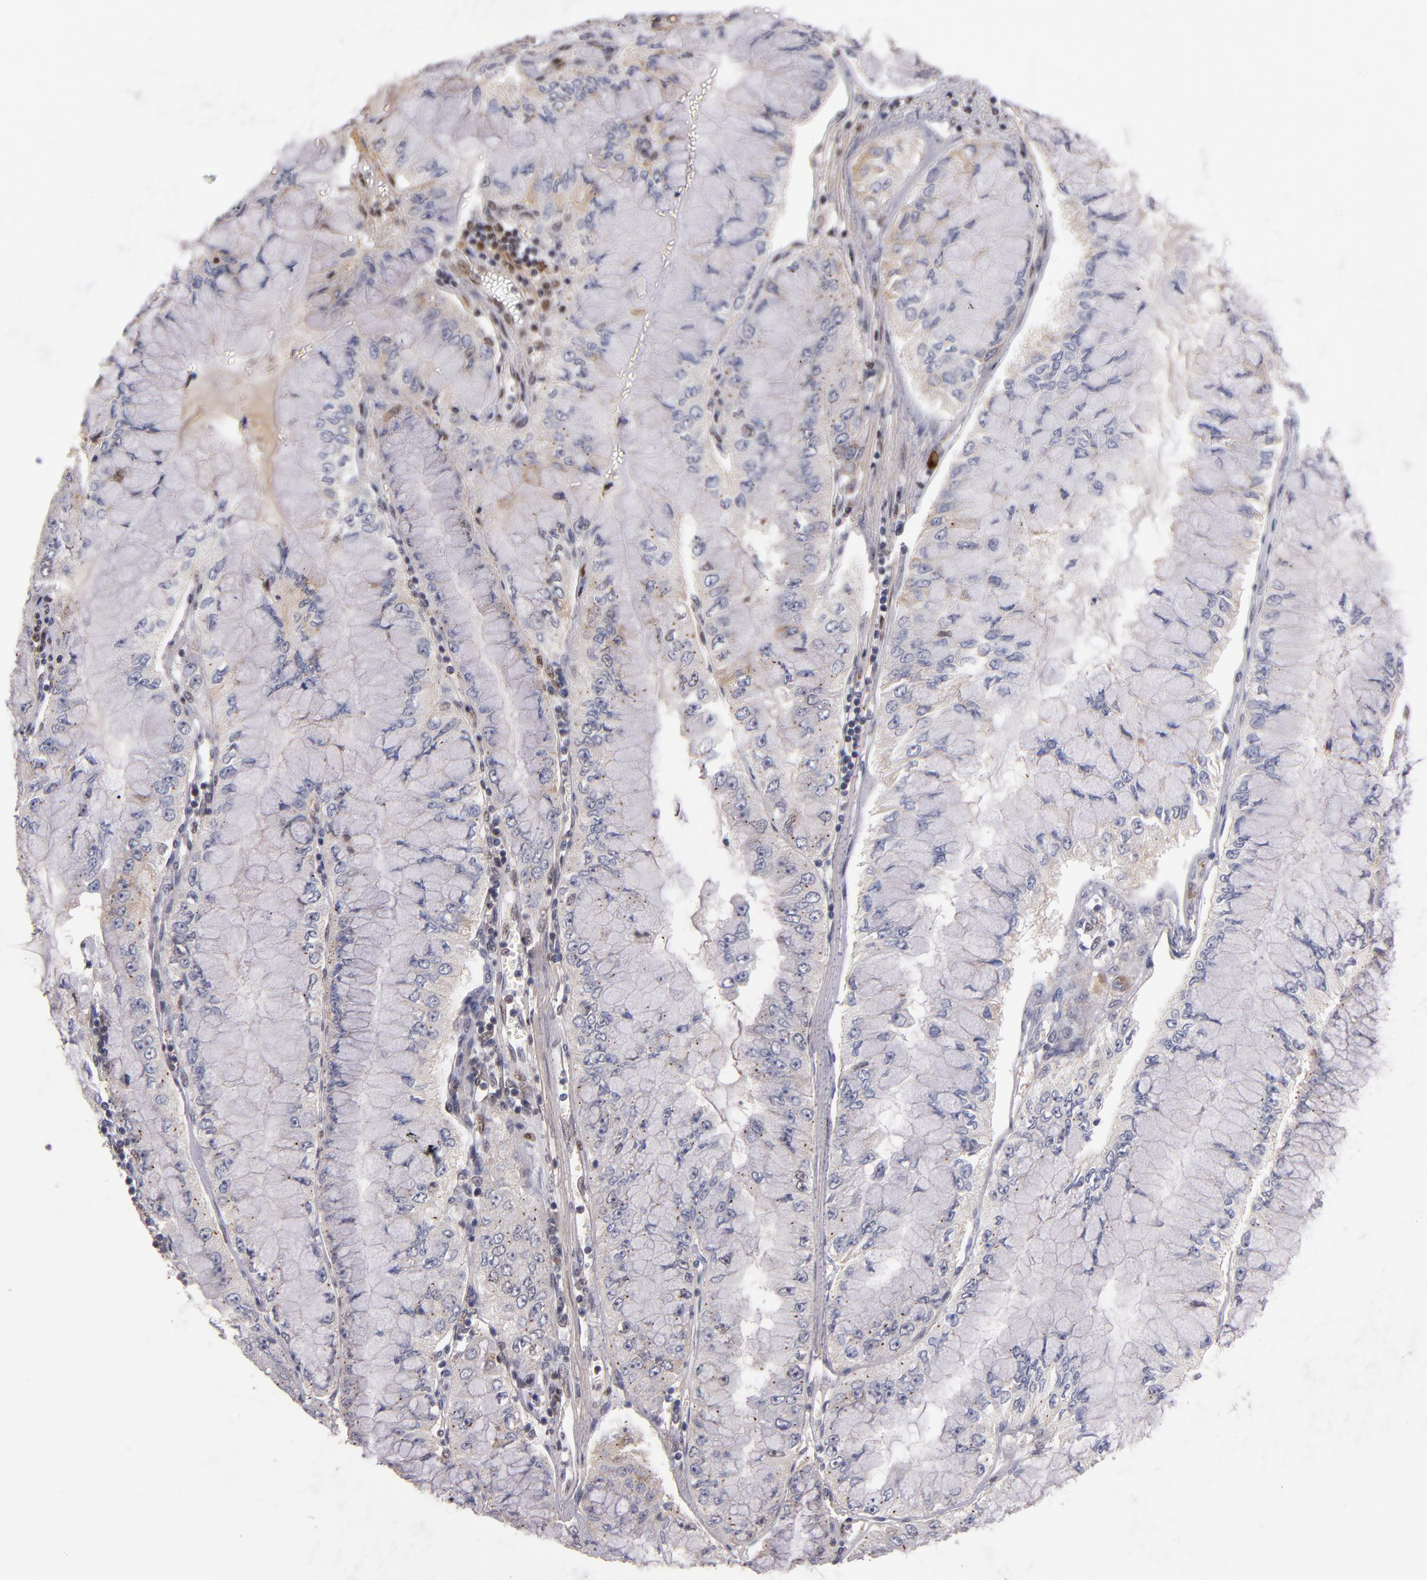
{"staining": {"intensity": "weak", "quantity": "<25%", "location": "nuclear"}, "tissue": "liver cancer", "cell_type": "Tumor cells", "image_type": "cancer", "snomed": [{"axis": "morphology", "description": "Cholangiocarcinoma"}, {"axis": "topography", "description": "Liver"}], "caption": "Human liver cancer (cholangiocarcinoma) stained for a protein using immunohistochemistry shows no expression in tumor cells.", "gene": "EP300", "patient": {"sex": "female", "age": 79}}